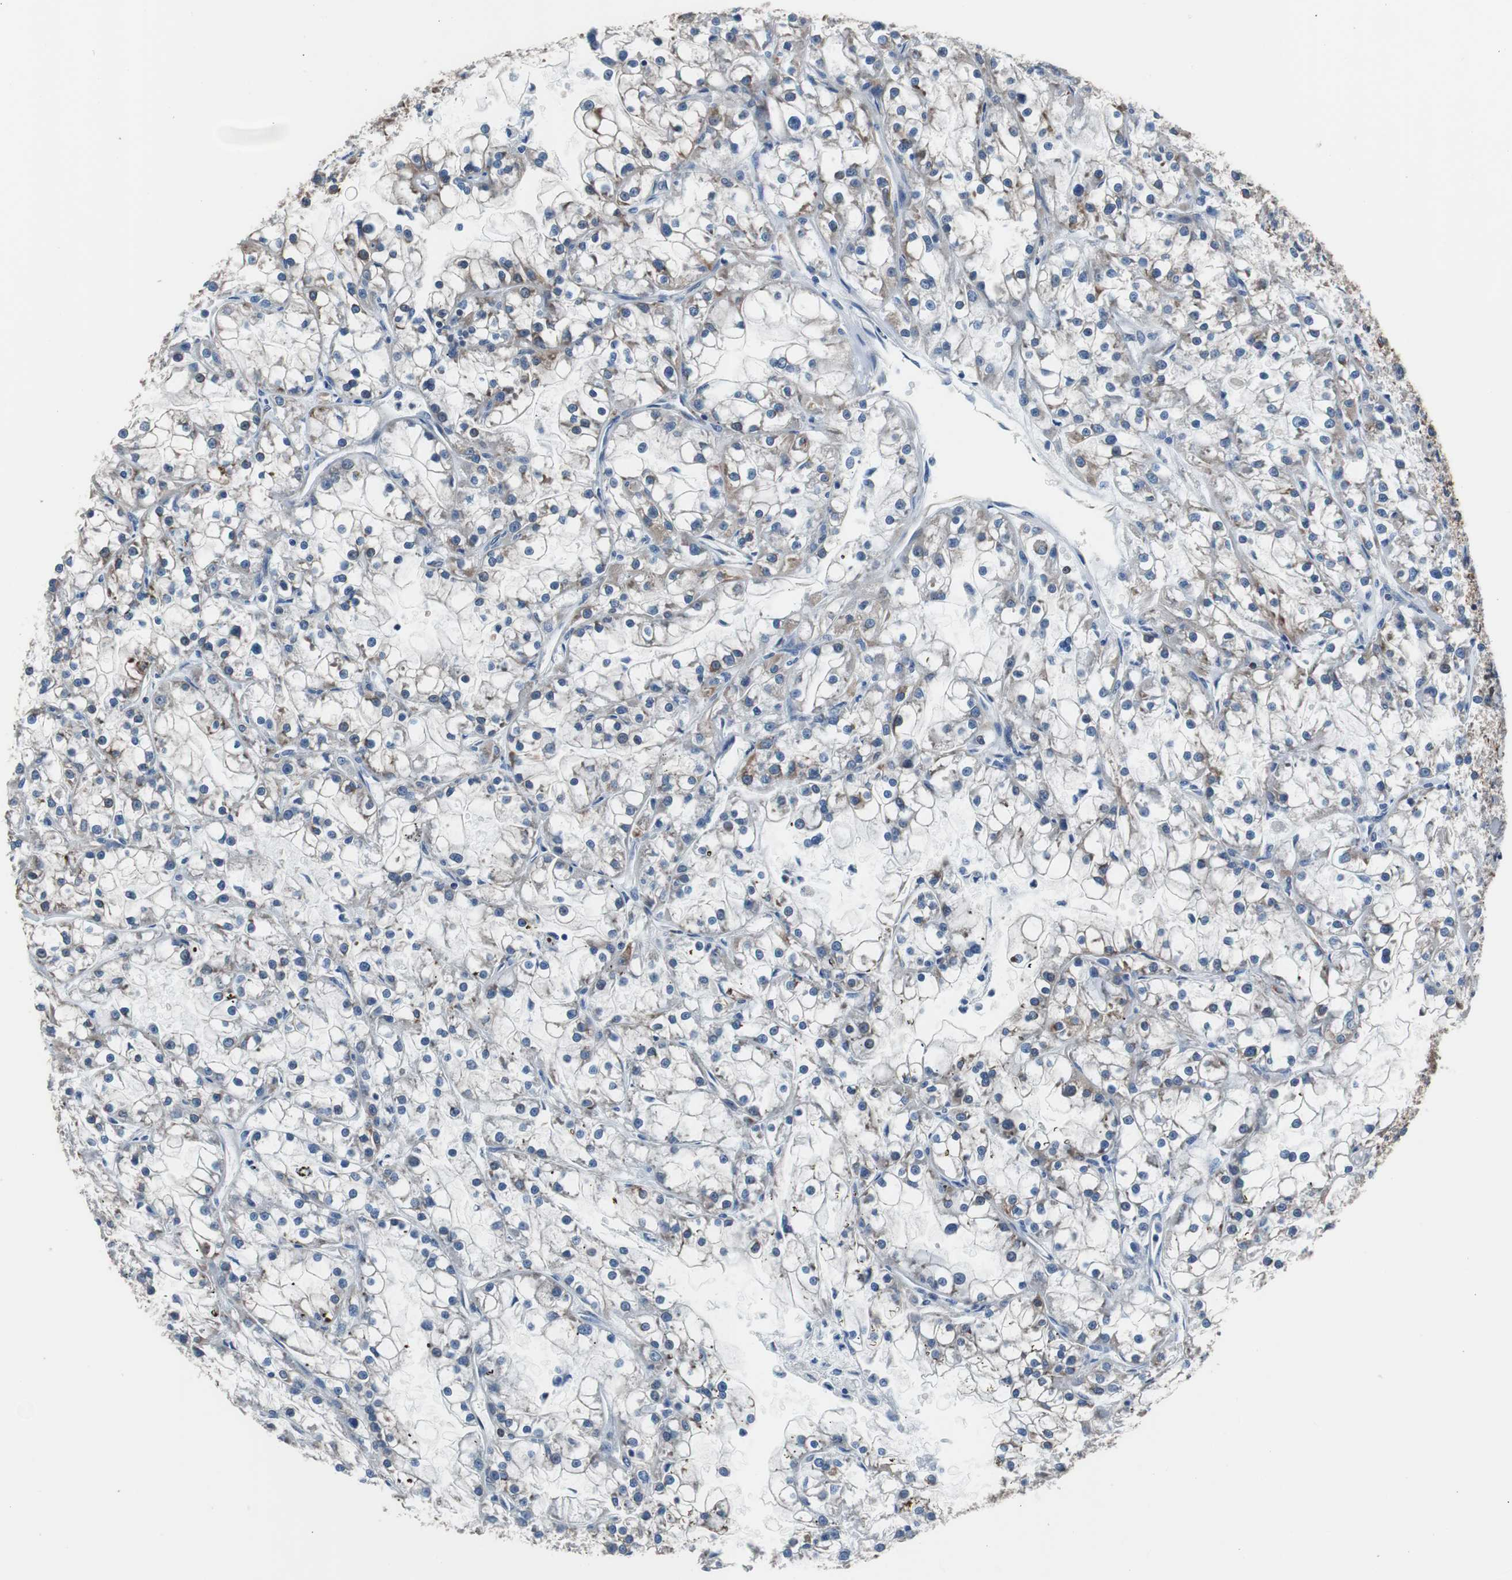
{"staining": {"intensity": "moderate", "quantity": "25%-75%", "location": "cytoplasmic/membranous"}, "tissue": "renal cancer", "cell_type": "Tumor cells", "image_type": "cancer", "snomed": [{"axis": "morphology", "description": "Adenocarcinoma, NOS"}, {"axis": "topography", "description": "Kidney"}], "caption": "Protein analysis of adenocarcinoma (renal) tissue demonstrates moderate cytoplasmic/membranous staining in about 25%-75% of tumor cells.", "gene": "PBXIP1", "patient": {"sex": "female", "age": 52}}